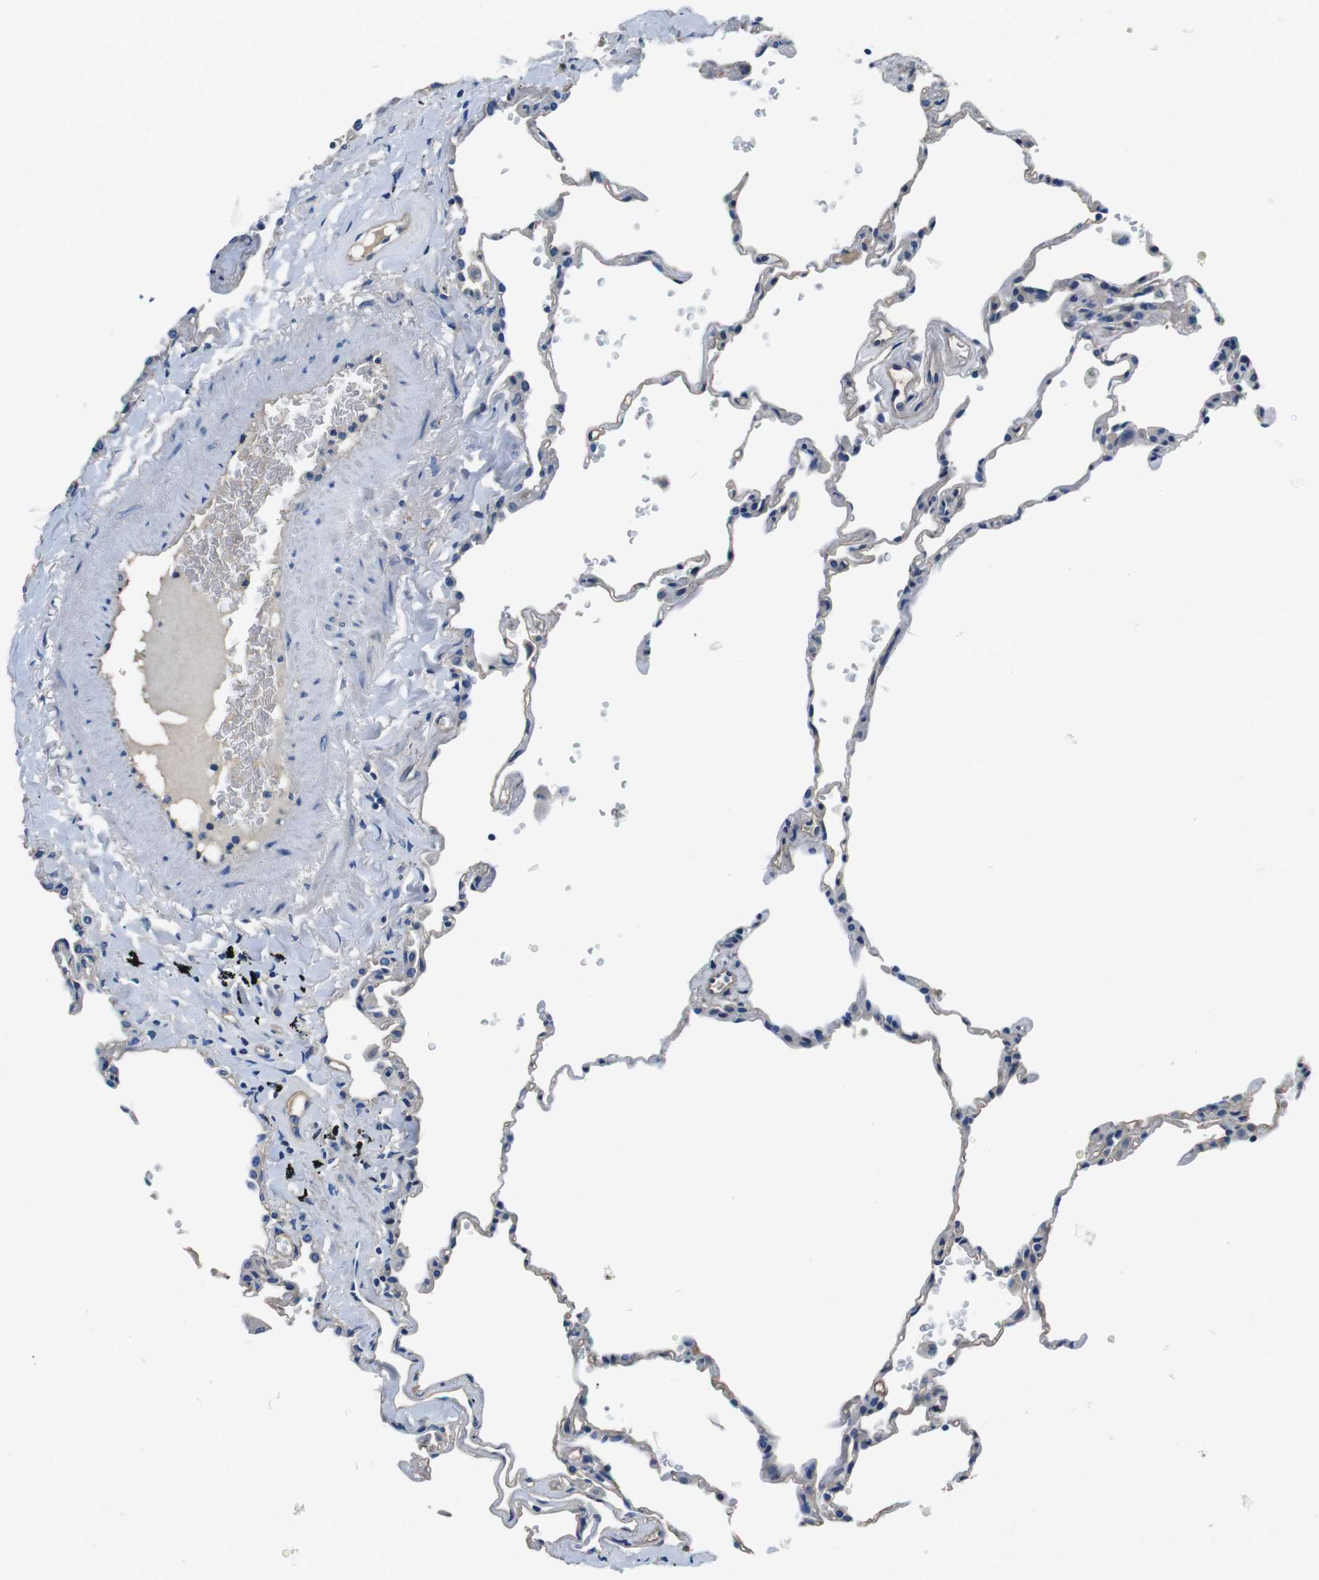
{"staining": {"intensity": "negative", "quantity": "none", "location": "none"}, "tissue": "lung", "cell_type": "Alveolar cells", "image_type": "normal", "snomed": [{"axis": "morphology", "description": "Normal tissue, NOS"}, {"axis": "topography", "description": "Lung"}], "caption": "High magnification brightfield microscopy of unremarkable lung stained with DAB (brown) and counterstained with hematoxylin (blue): alveolar cells show no significant staining. (DAB (3,3'-diaminobenzidine) immunohistochemistry (IHC) with hematoxylin counter stain).", "gene": "CASQ1", "patient": {"sex": "male", "age": 59}}